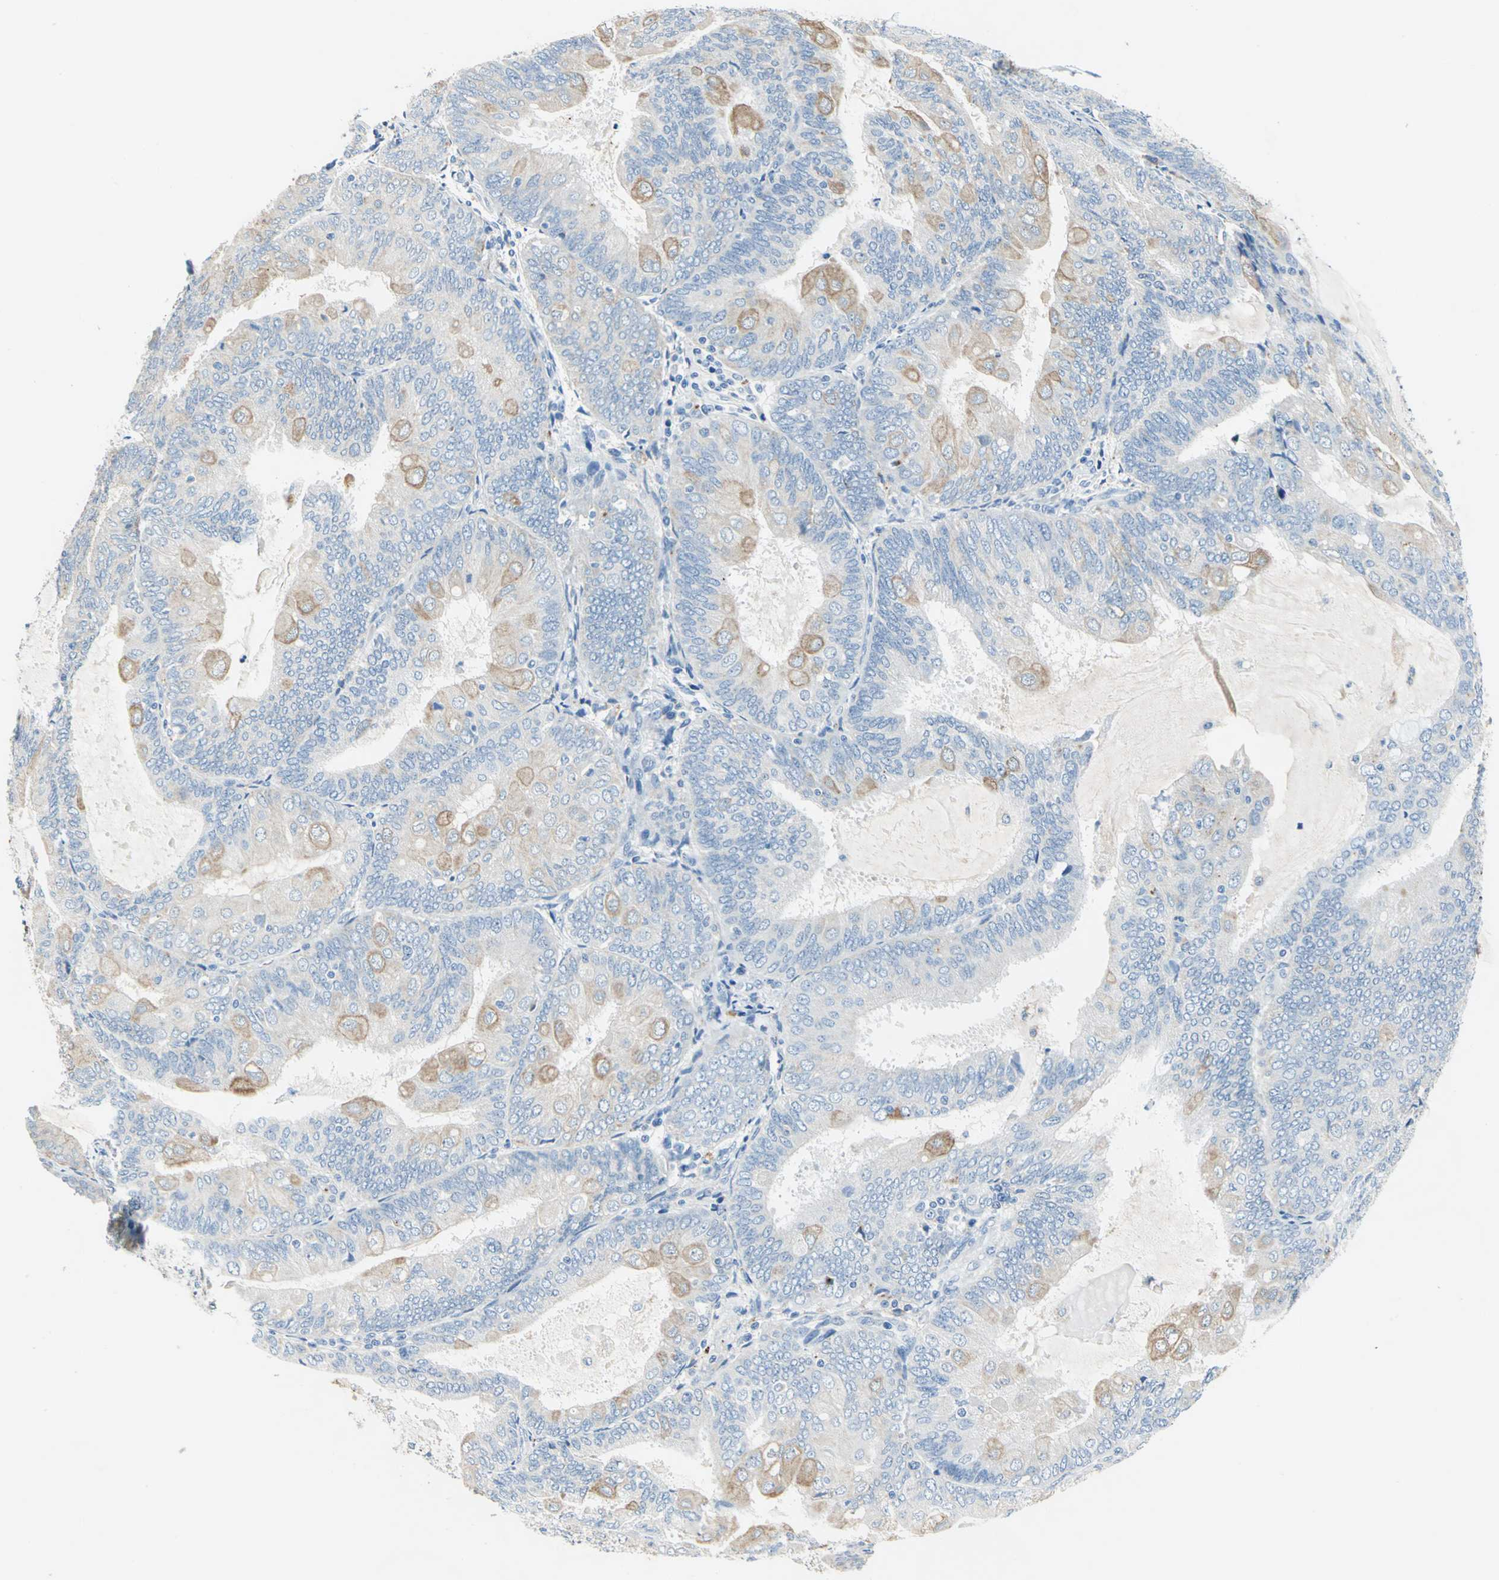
{"staining": {"intensity": "weak", "quantity": "25%-75%", "location": "cytoplasmic/membranous"}, "tissue": "endometrial cancer", "cell_type": "Tumor cells", "image_type": "cancer", "snomed": [{"axis": "morphology", "description": "Adenocarcinoma, NOS"}, {"axis": "topography", "description": "Endometrium"}], "caption": "Weak cytoplasmic/membranous positivity is seen in about 25%-75% of tumor cells in endometrial cancer (adenocarcinoma).", "gene": "RASD2", "patient": {"sex": "female", "age": 81}}